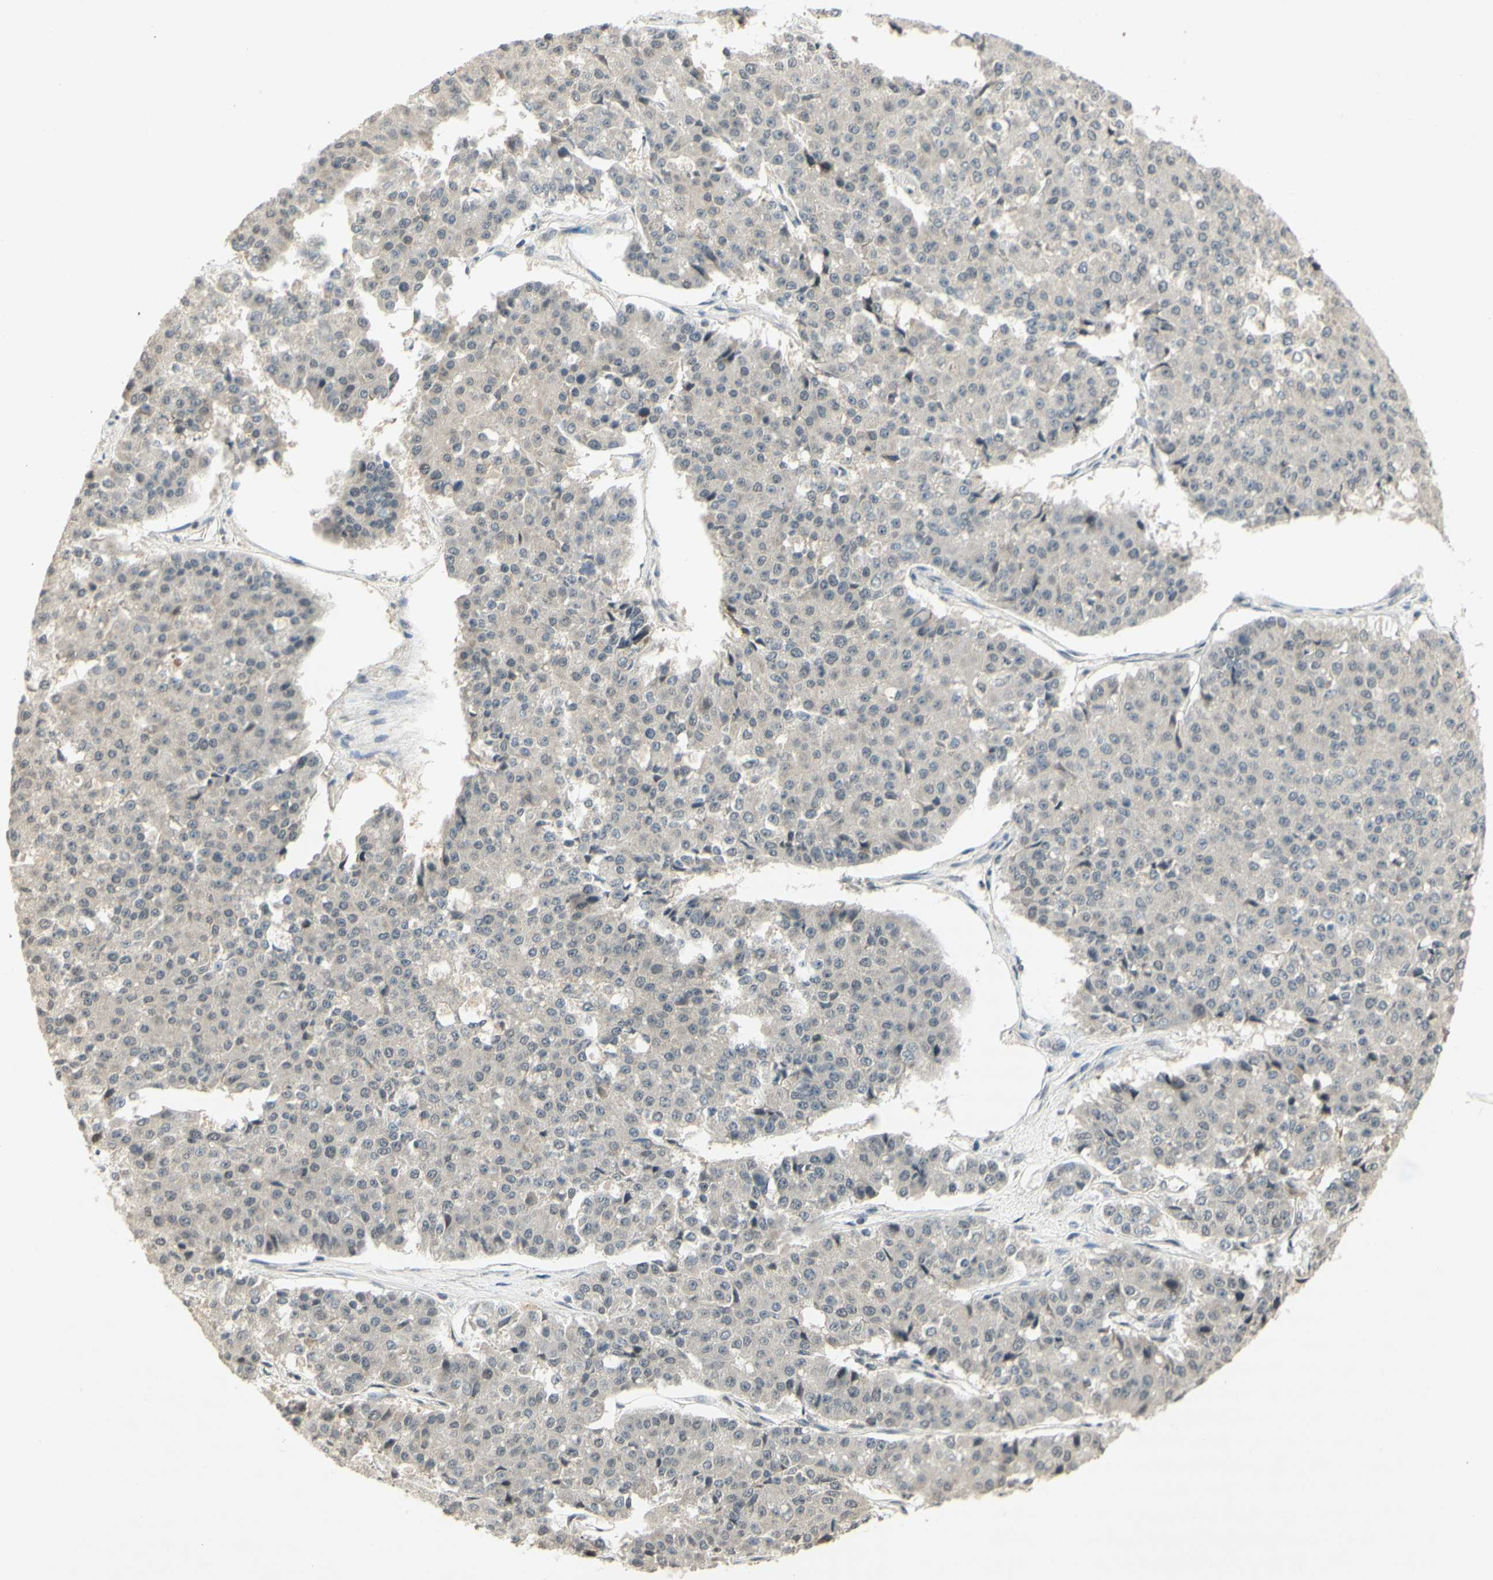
{"staining": {"intensity": "negative", "quantity": "none", "location": "none"}, "tissue": "pancreatic cancer", "cell_type": "Tumor cells", "image_type": "cancer", "snomed": [{"axis": "morphology", "description": "Adenocarcinoma, NOS"}, {"axis": "topography", "description": "Pancreas"}], "caption": "A micrograph of human adenocarcinoma (pancreatic) is negative for staining in tumor cells.", "gene": "GLI1", "patient": {"sex": "male", "age": 50}}